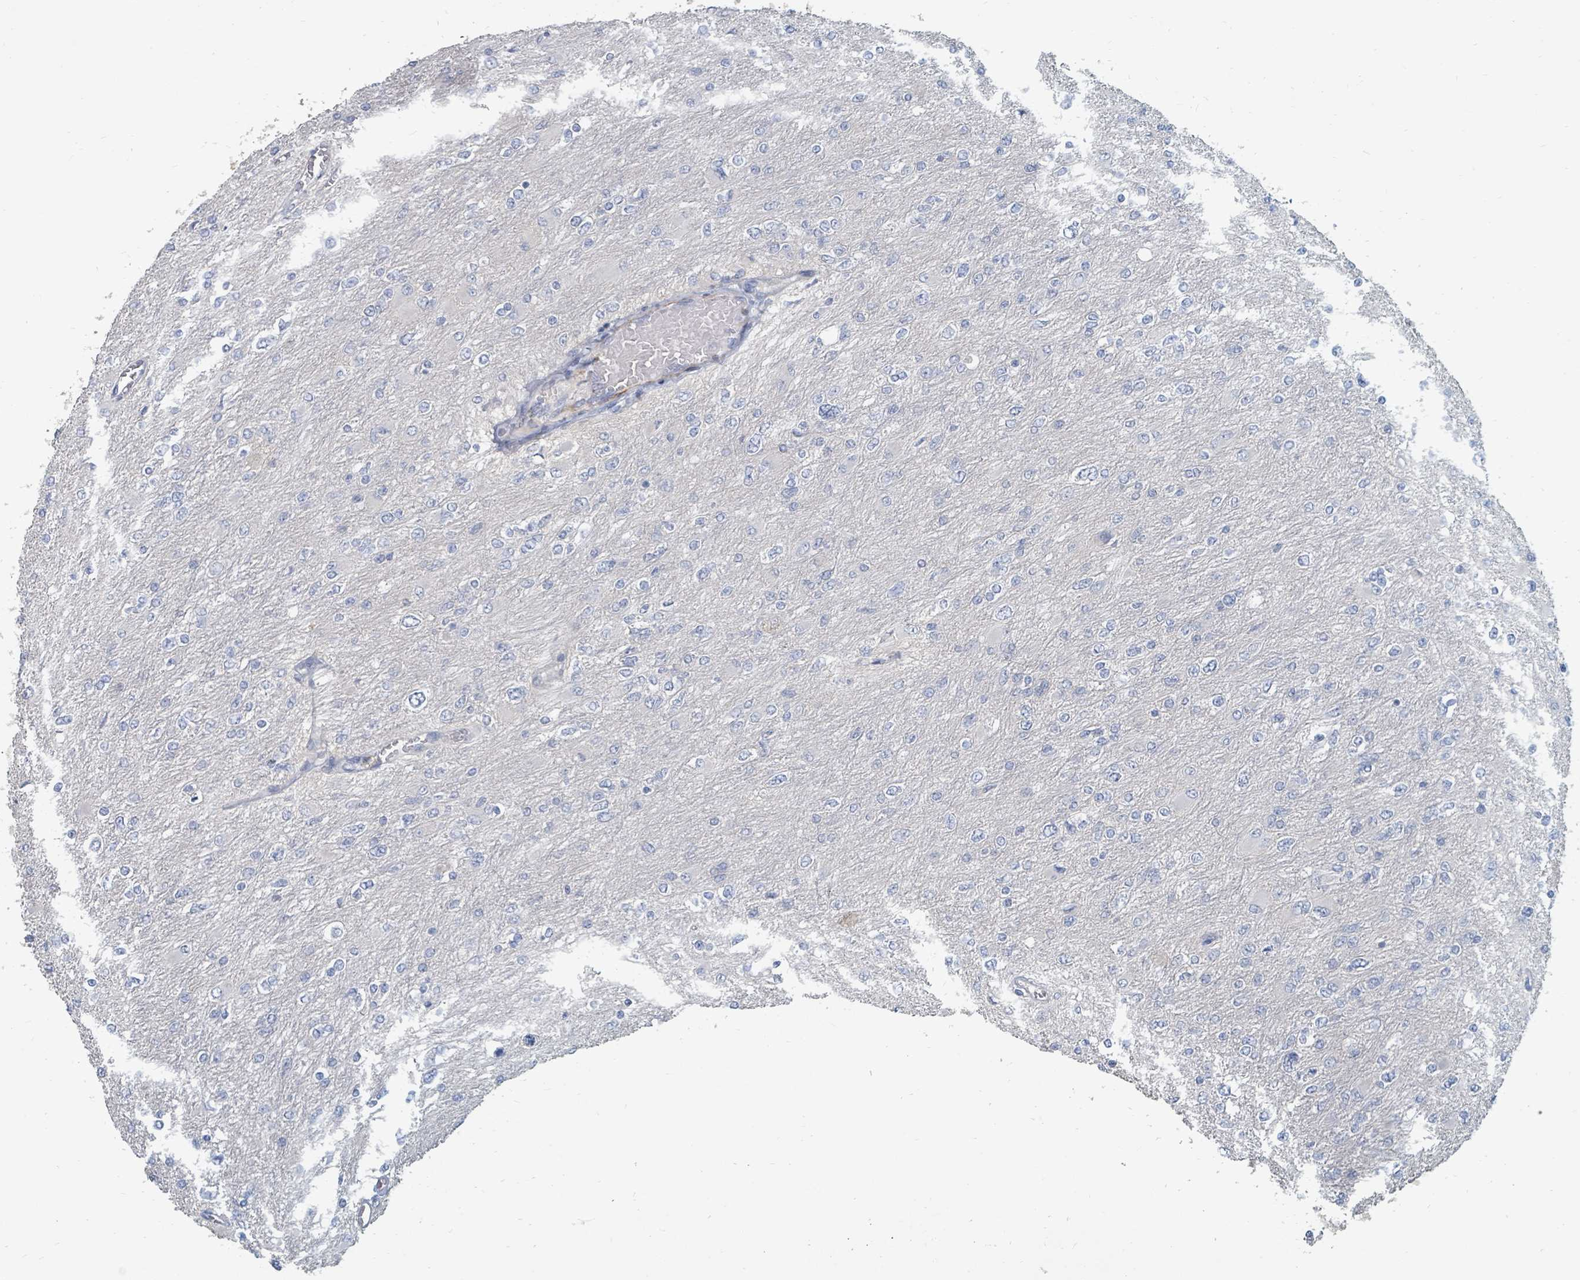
{"staining": {"intensity": "negative", "quantity": "none", "location": "none"}, "tissue": "glioma", "cell_type": "Tumor cells", "image_type": "cancer", "snomed": [{"axis": "morphology", "description": "Glioma, malignant, High grade"}, {"axis": "topography", "description": "Cerebral cortex"}], "caption": "Glioma was stained to show a protein in brown. There is no significant positivity in tumor cells.", "gene": "ARGFX", "patient": {"sex": "female", "age": 36}}